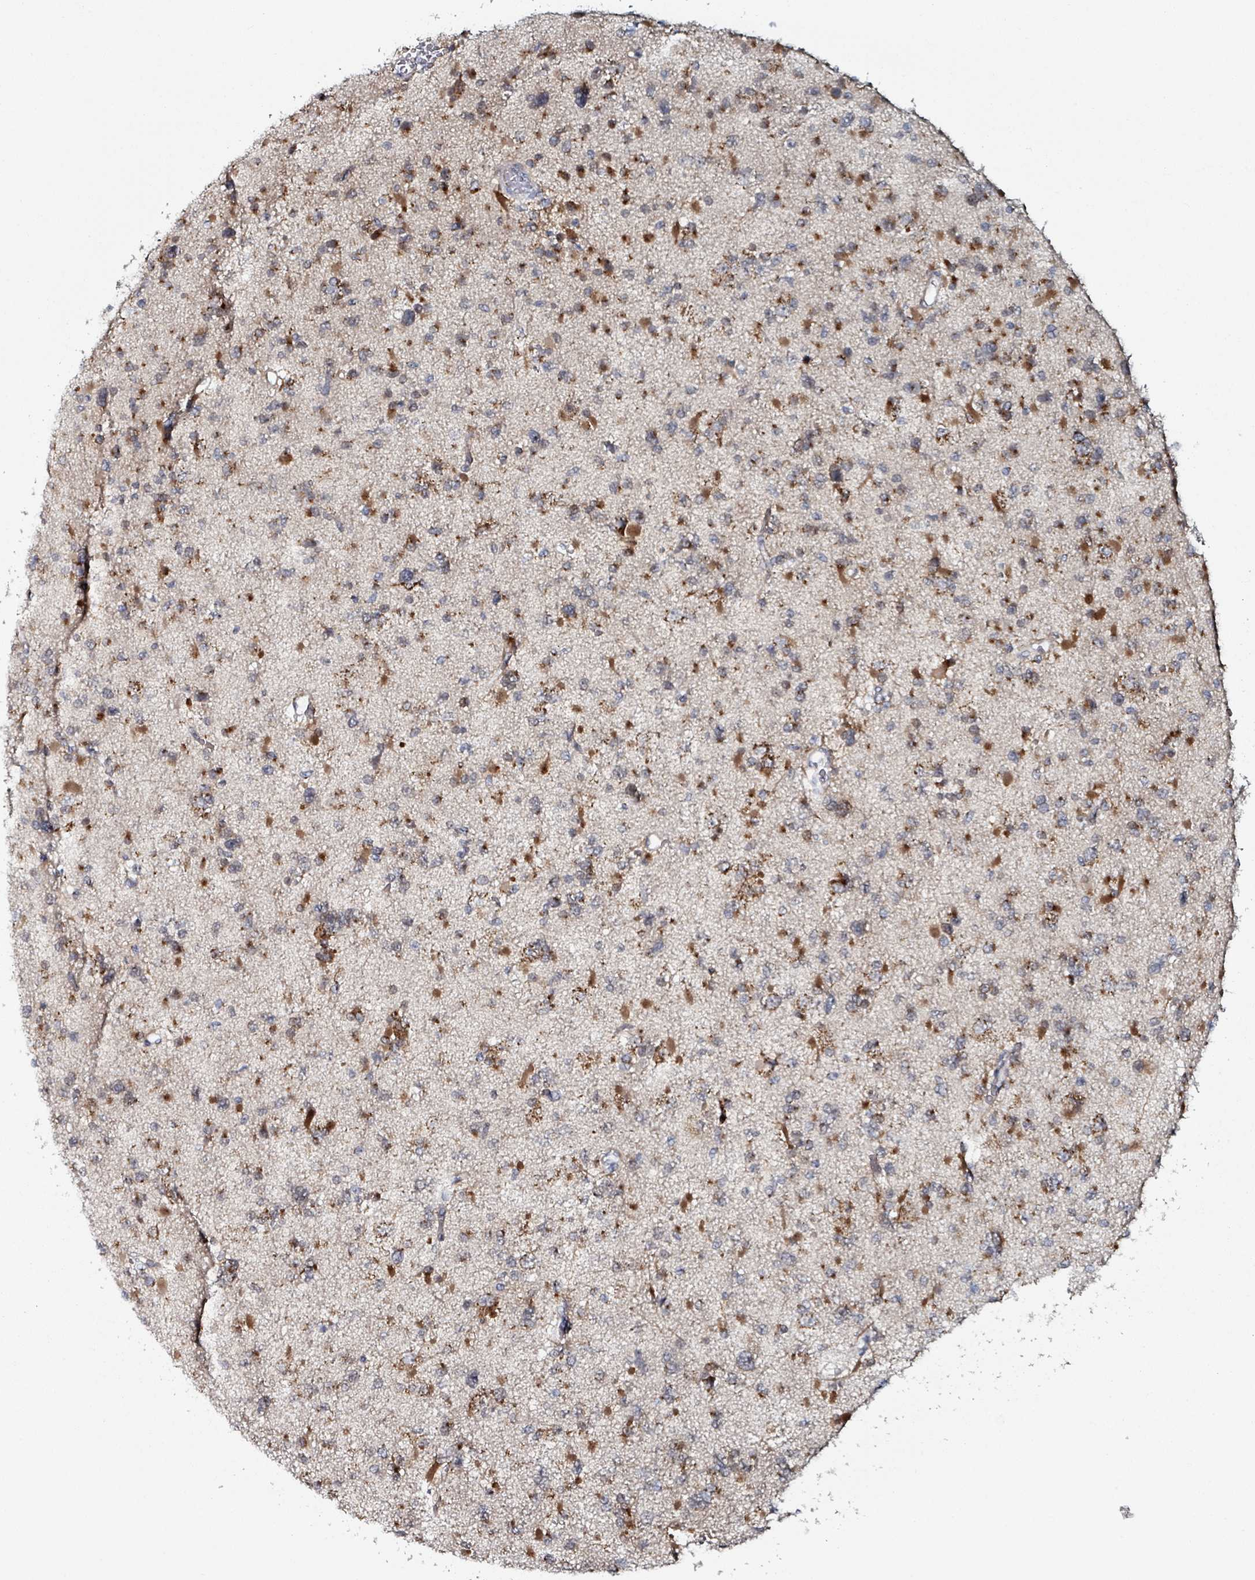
{"staining": {"intensity": "strong", "quantity": "25%-75%", "location": "cytoplasmic/membranous"}, "tissue": "glioma", "cell_type": "Tumor cells", "image_type": "cancer", "snomed": [{"axis": "morphology", "description": "Glioma, malignant, Low grade"}, {"axis": "topography", "description": "Brain"}], "caption": "A photomicrograph of human malignant glioma (low-grade) stained for a protein reveals strong cytoplasmic/membranous brown staining in tumor cells. The staining is performed using DAB brown chromogen to label protein expression. The nuclei are counter-stained blue using hematoxylin.", "gene": "B3GAT3", "patient": {"sex": "female", "age": 22}}